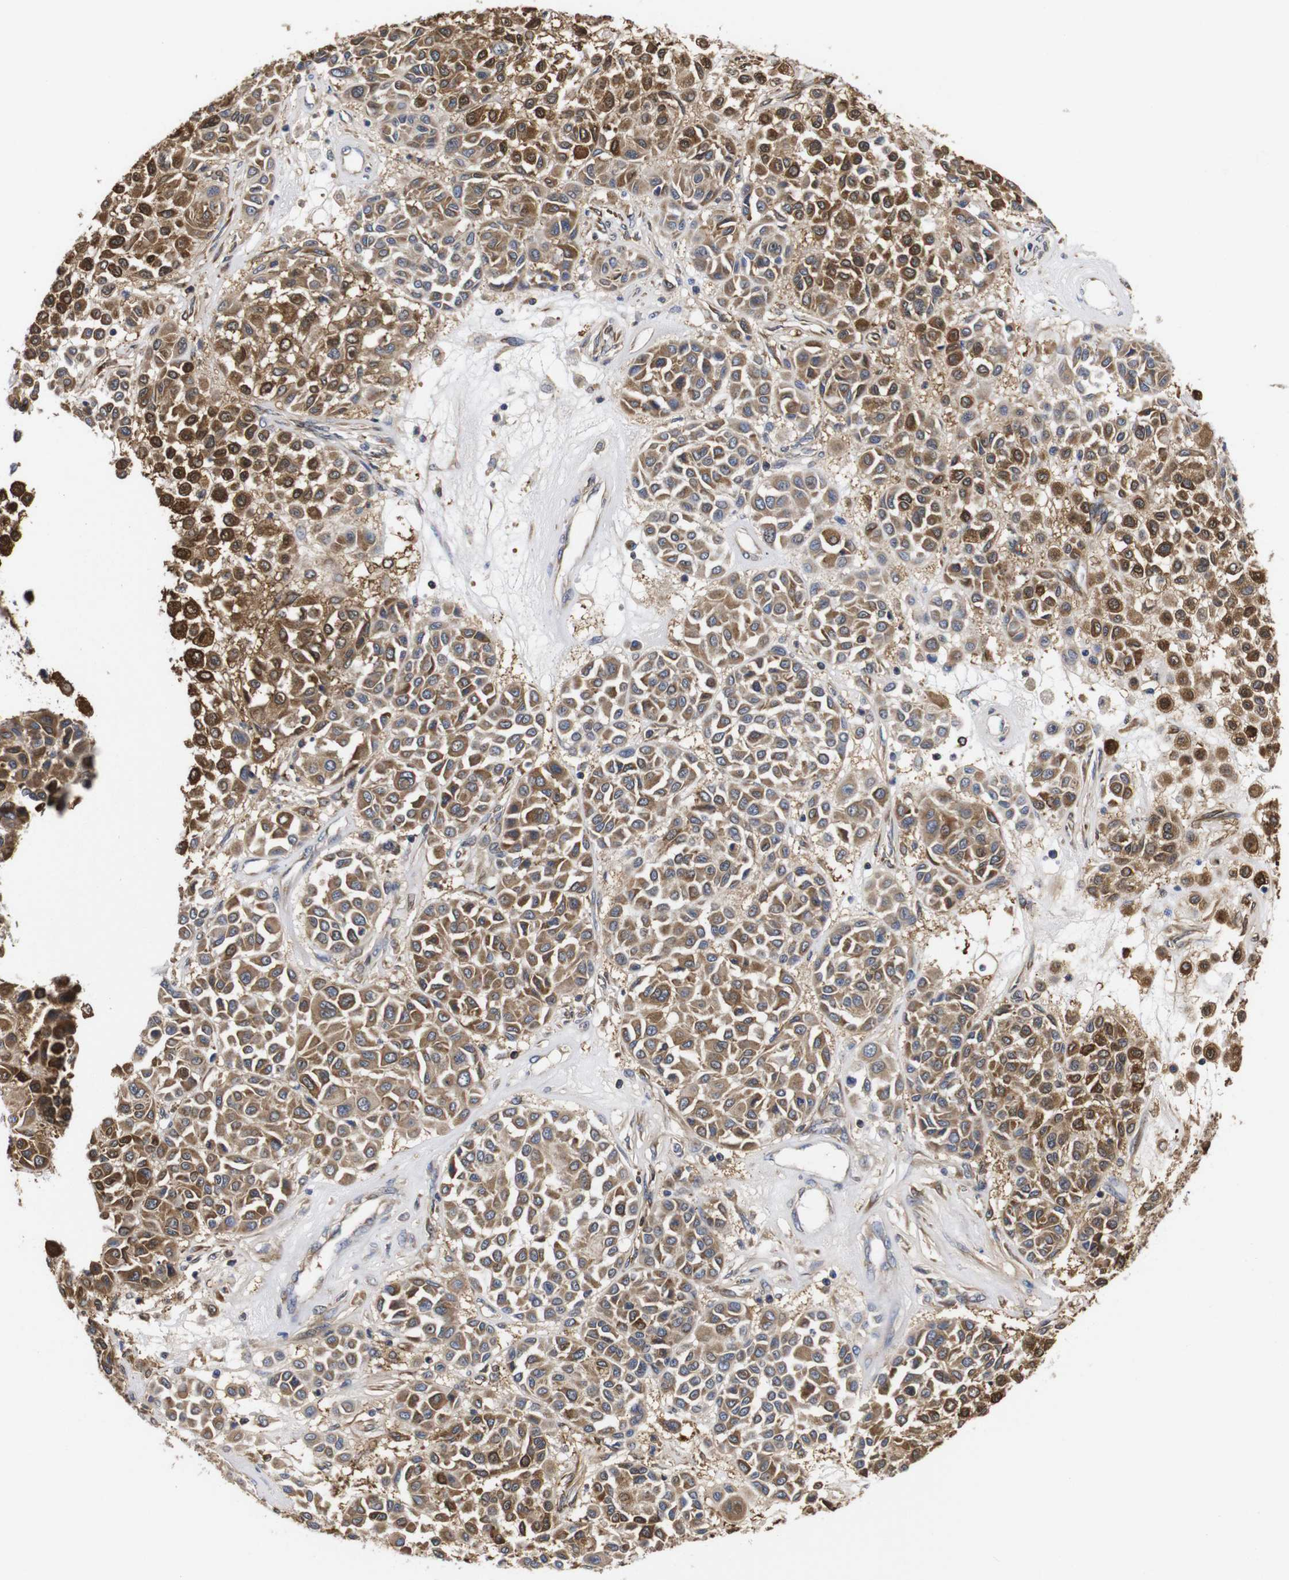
{"staining": {"intensity": "strong", "quantity": ">75%", "location": "cytoplasmic/membranous"}, "tissue": "melanoma", "cell_type": "Tumor cells", "image_type": "cancer", "snomed": [{"axis": "morphology", "description": "Malignant melanoma, Metastatic site"}, {"axis": "topography", "description": "Soft tissue"}], "caption": "High-magnification brightfield microscopy of malignant melanoma (metastatic site) stained with DAB (brown) and counterstained with hematoxylin (blue). tumor cells exhibit strong cytoplasmic/membranous positivity is appreciated in approximately>75% of cells. Immunohistochemistry (ihc) stains the protein in brown and the nuclei are stained blue.", "gene": "LRRCC1", "patient": {"sex": "male", "age": 41}}